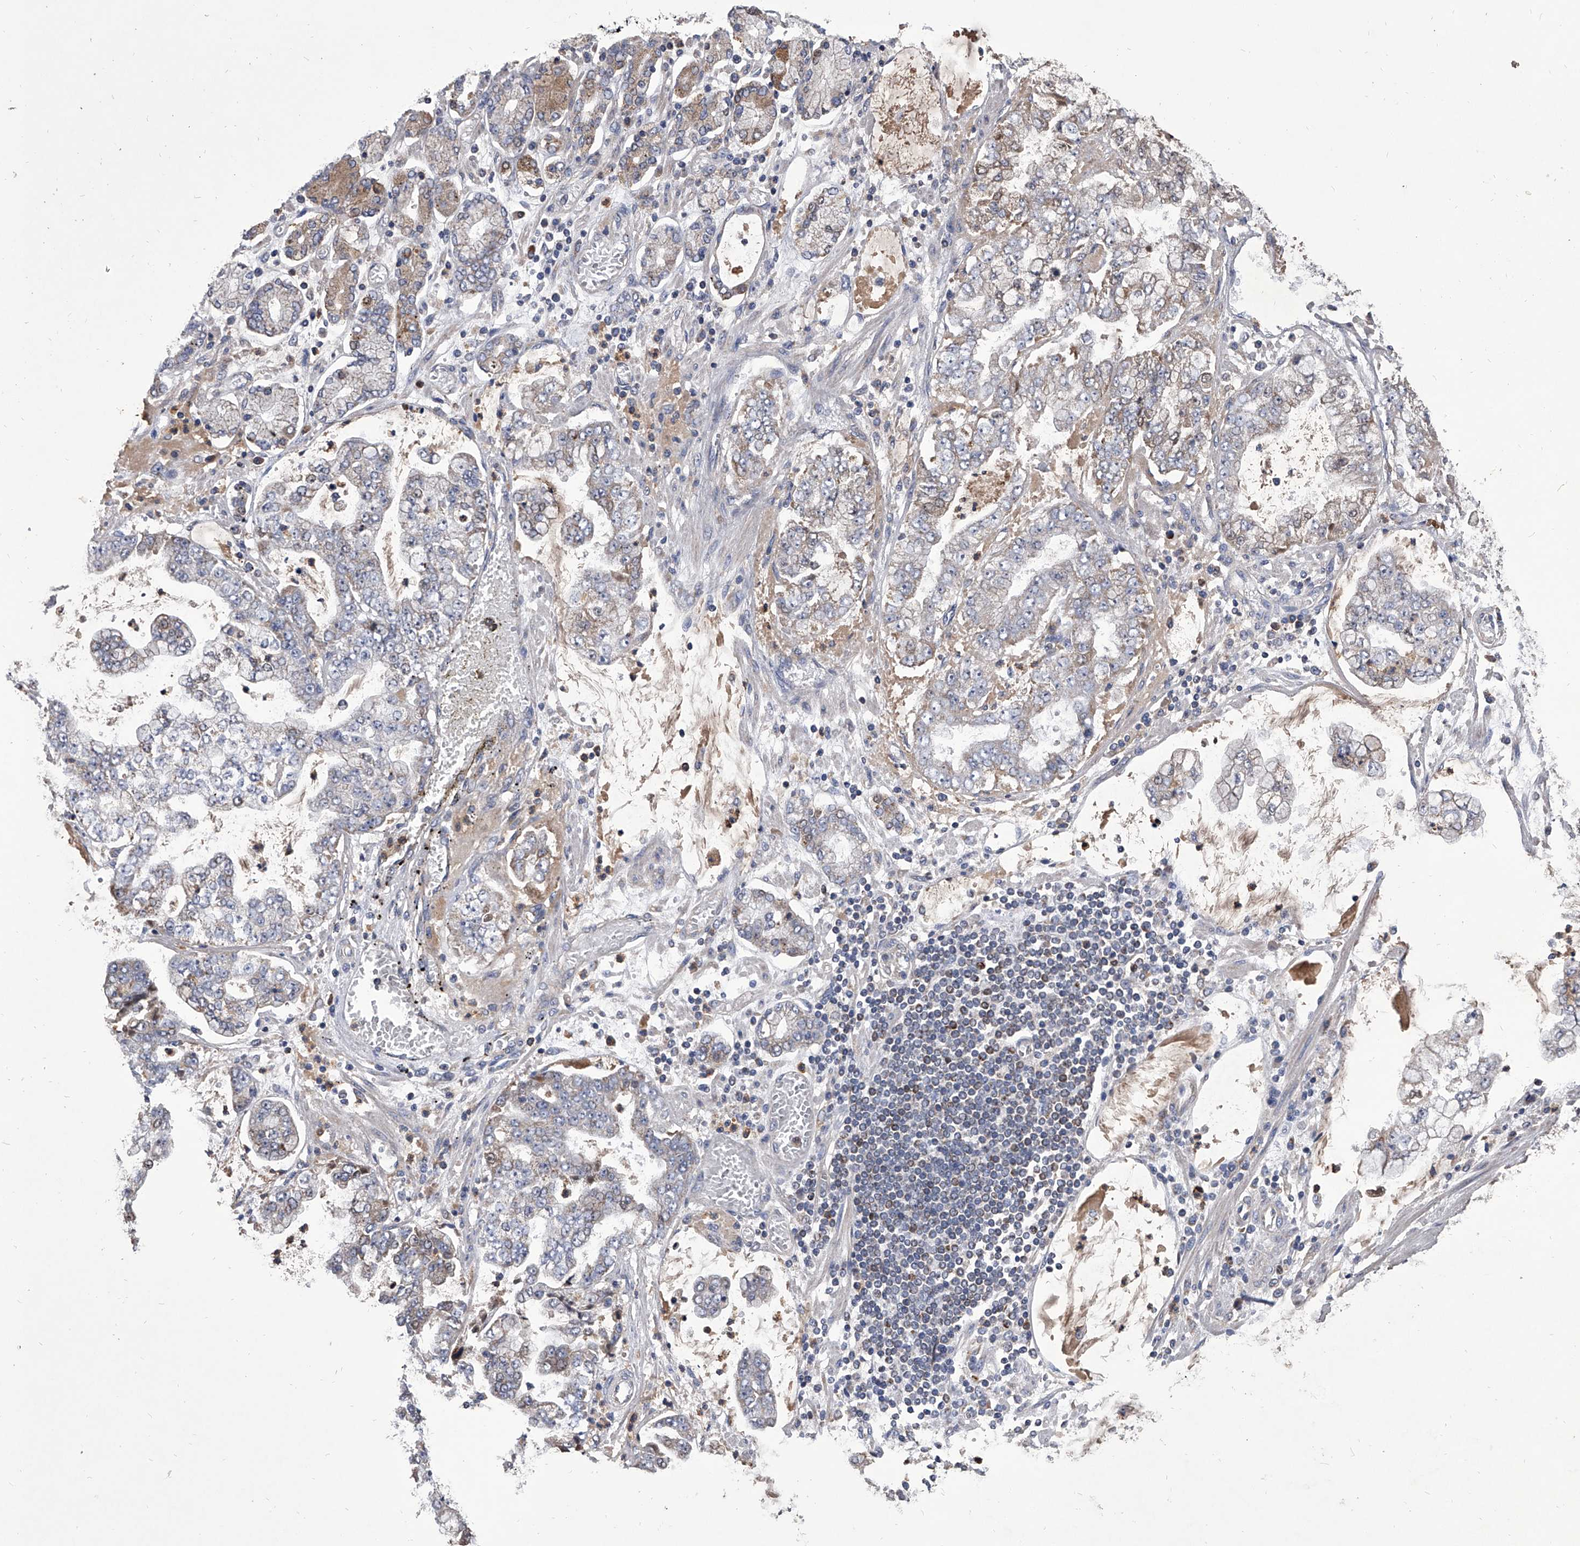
{"staining": {"intensity": "weak", "quantity": "25%-75%", "location": "cytoplasmic/membranous"}, "tissue": "stomach cancer", "cell_type": "Tumor cells", "image_type": "cancer", "snomed": [{"axis": "morphology", "description": "Adenocarcinoma, NOS"}, {"axis": "topography", "description": "Stomach"}], "caption": "This histopathology image exhibits adenocarcinoma (stomach) stained with IHC to label a protein in brown. The cytoplasmic/membranous of tumor cells show weak positivity for the protein. Nuclei are counter-stained blue.", "gene": "NRP1", "patient": {"sex": "male", "age": 76}}